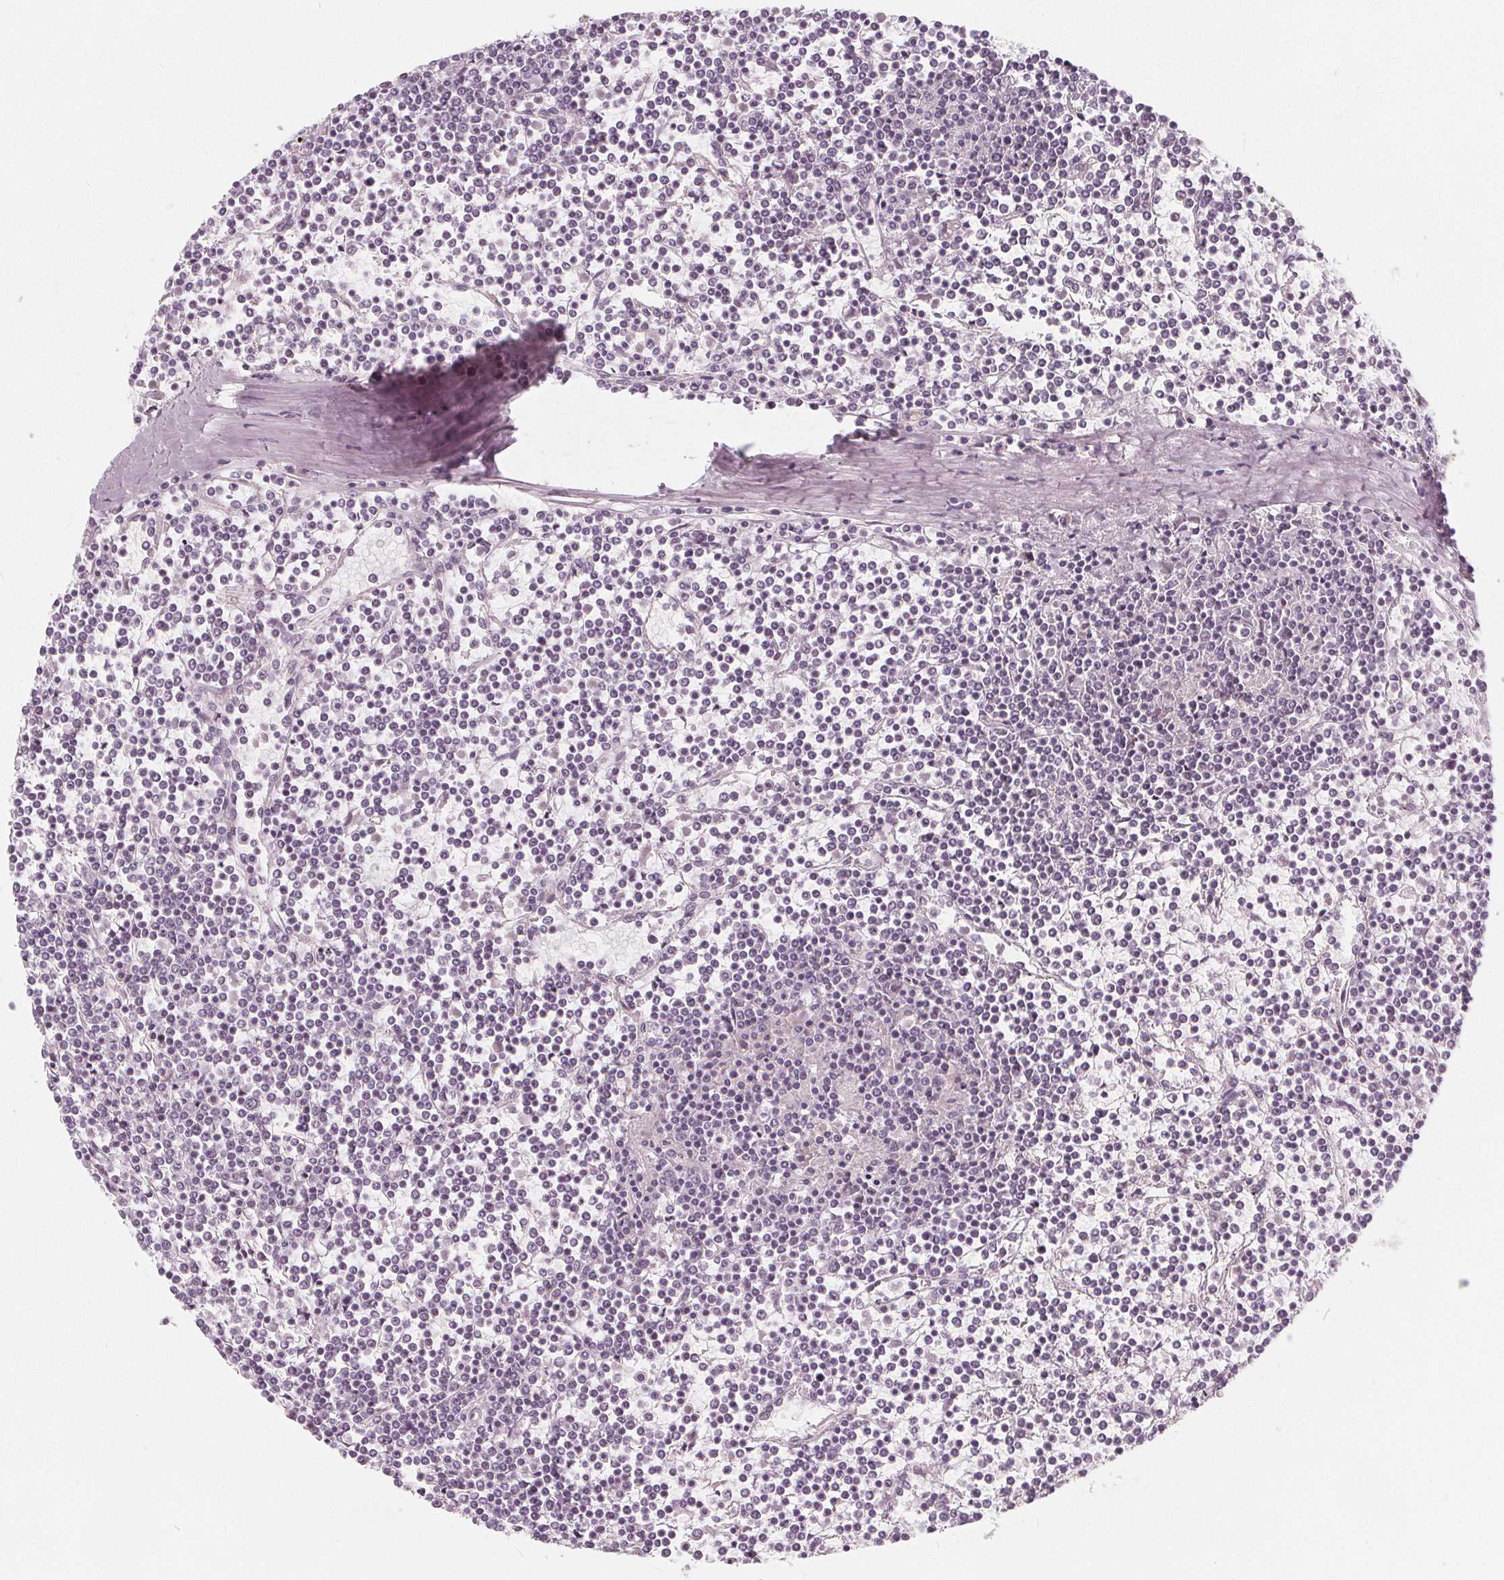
{"staining": {"intensity": "negative", "quantity": "none", "location": "none"}, "tissue": "lymphoma", "cell_type": "Tumor cells", "image_type": "cancer", "snomed": [{"axis": "morphology", "description": "Malignant lymphoma, non-Hodgkin's type, Low grade"}, {"axis": "topography", "description": "Spleen"}], "caption": "Histopathology image shows no significant protein staining in tumor cells of malignant lymphoma, non-Hodgkin's type (low-grade).", "gene": "NUP210L", "patient": {"sex": "female", "age": 19}}